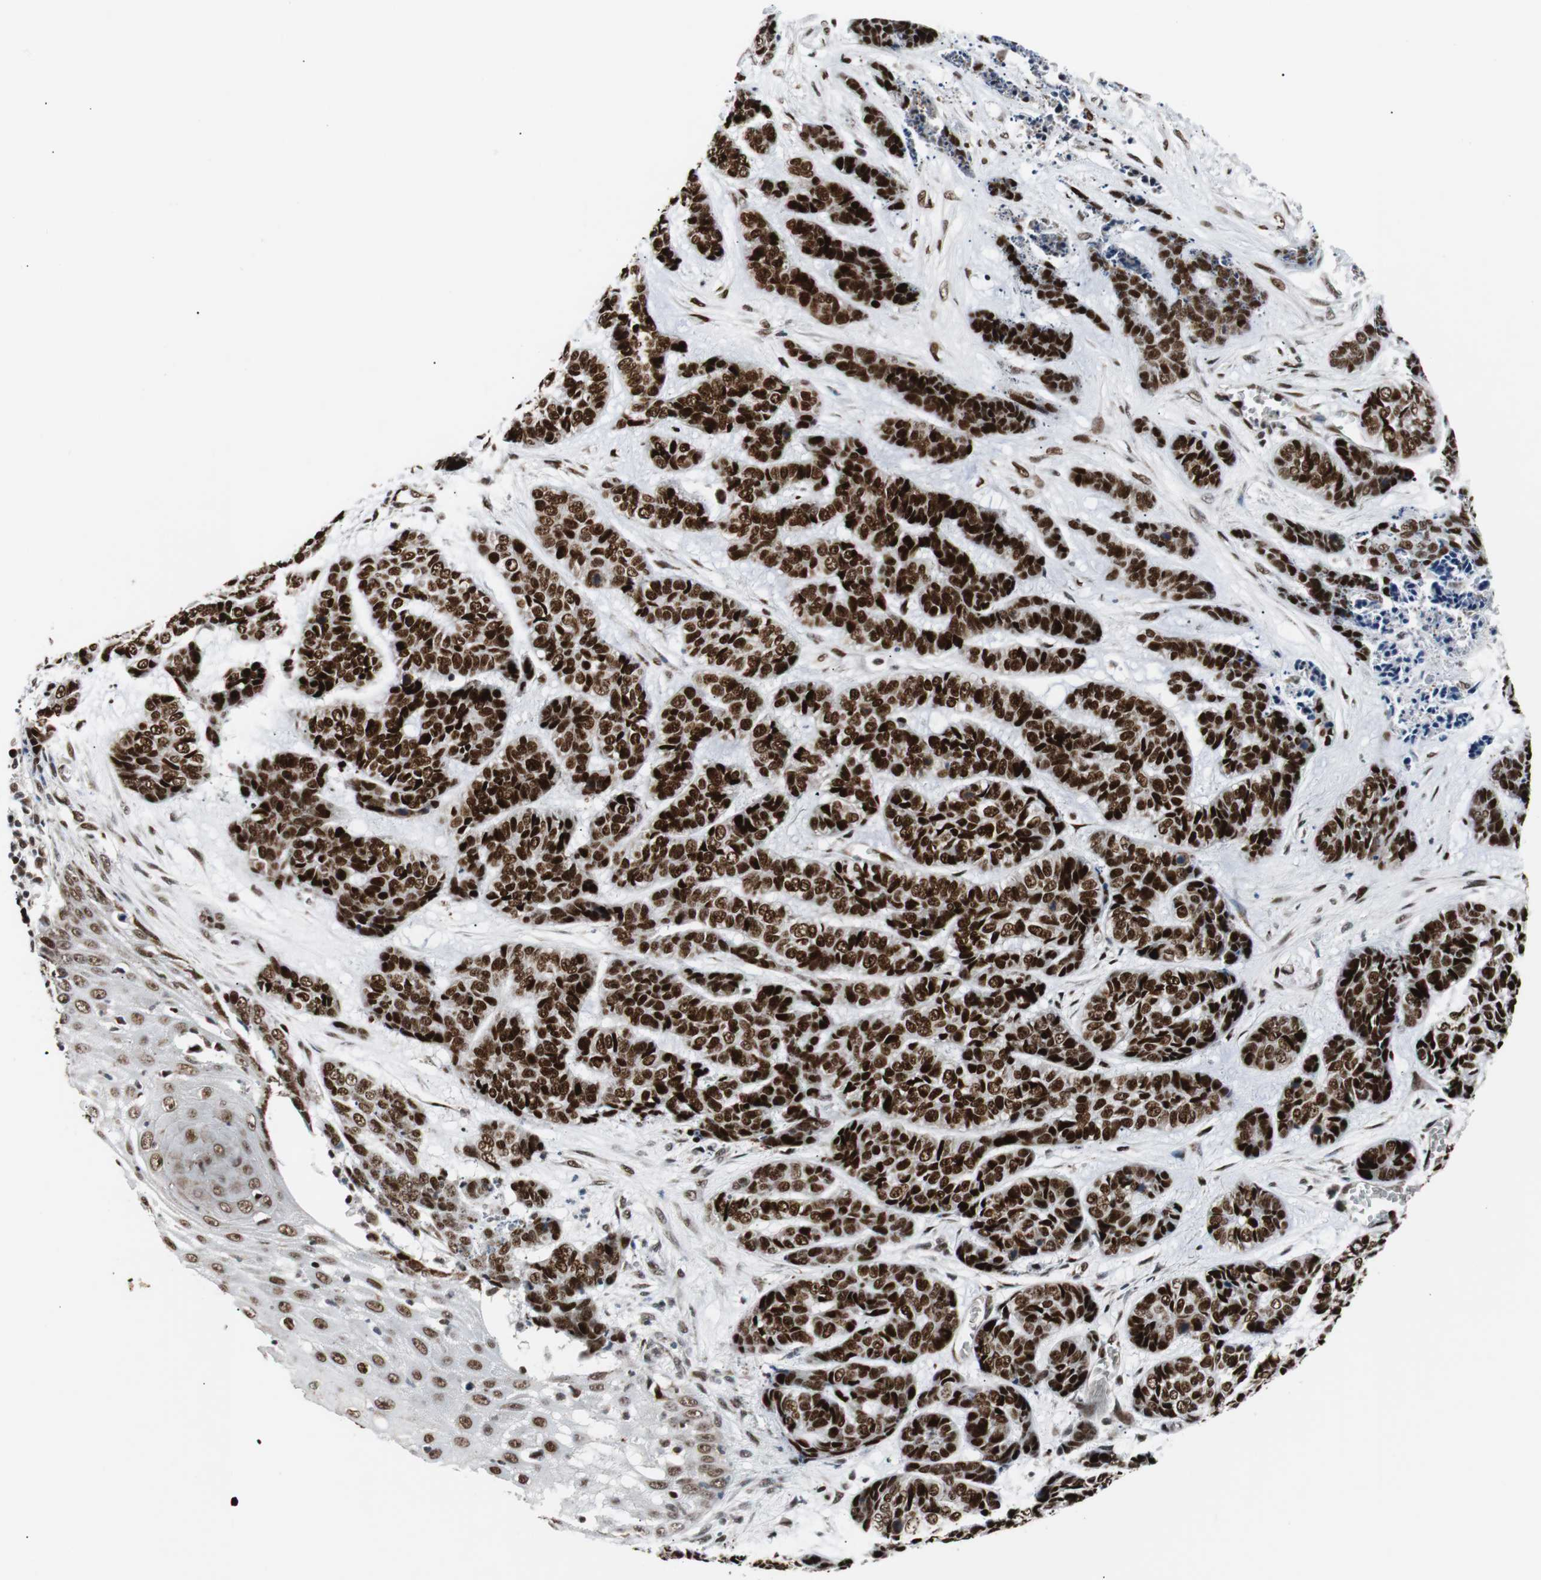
{"staining": {"intensity": "strong", "quantity": ">75%", "location": "nuclear"}, "tissue": "skin cancer", "cell_type": "Tumor cells", "image_type": "cancer", "snomed": [{"axis": "morphology", "description": "Basal cell carcinoma"}, {"axis": "topography", "description": "Skin"}], "caption": "An immunohistochemistry (IHC) histopathology image of neoplastic tissue is shown. Protein staining in brown labels strong nuclear positivity in basal cell carcinoma (skin) within tumor cells.", "gene": "NBL1", "patient": {"sex": "female", "age": 64}}